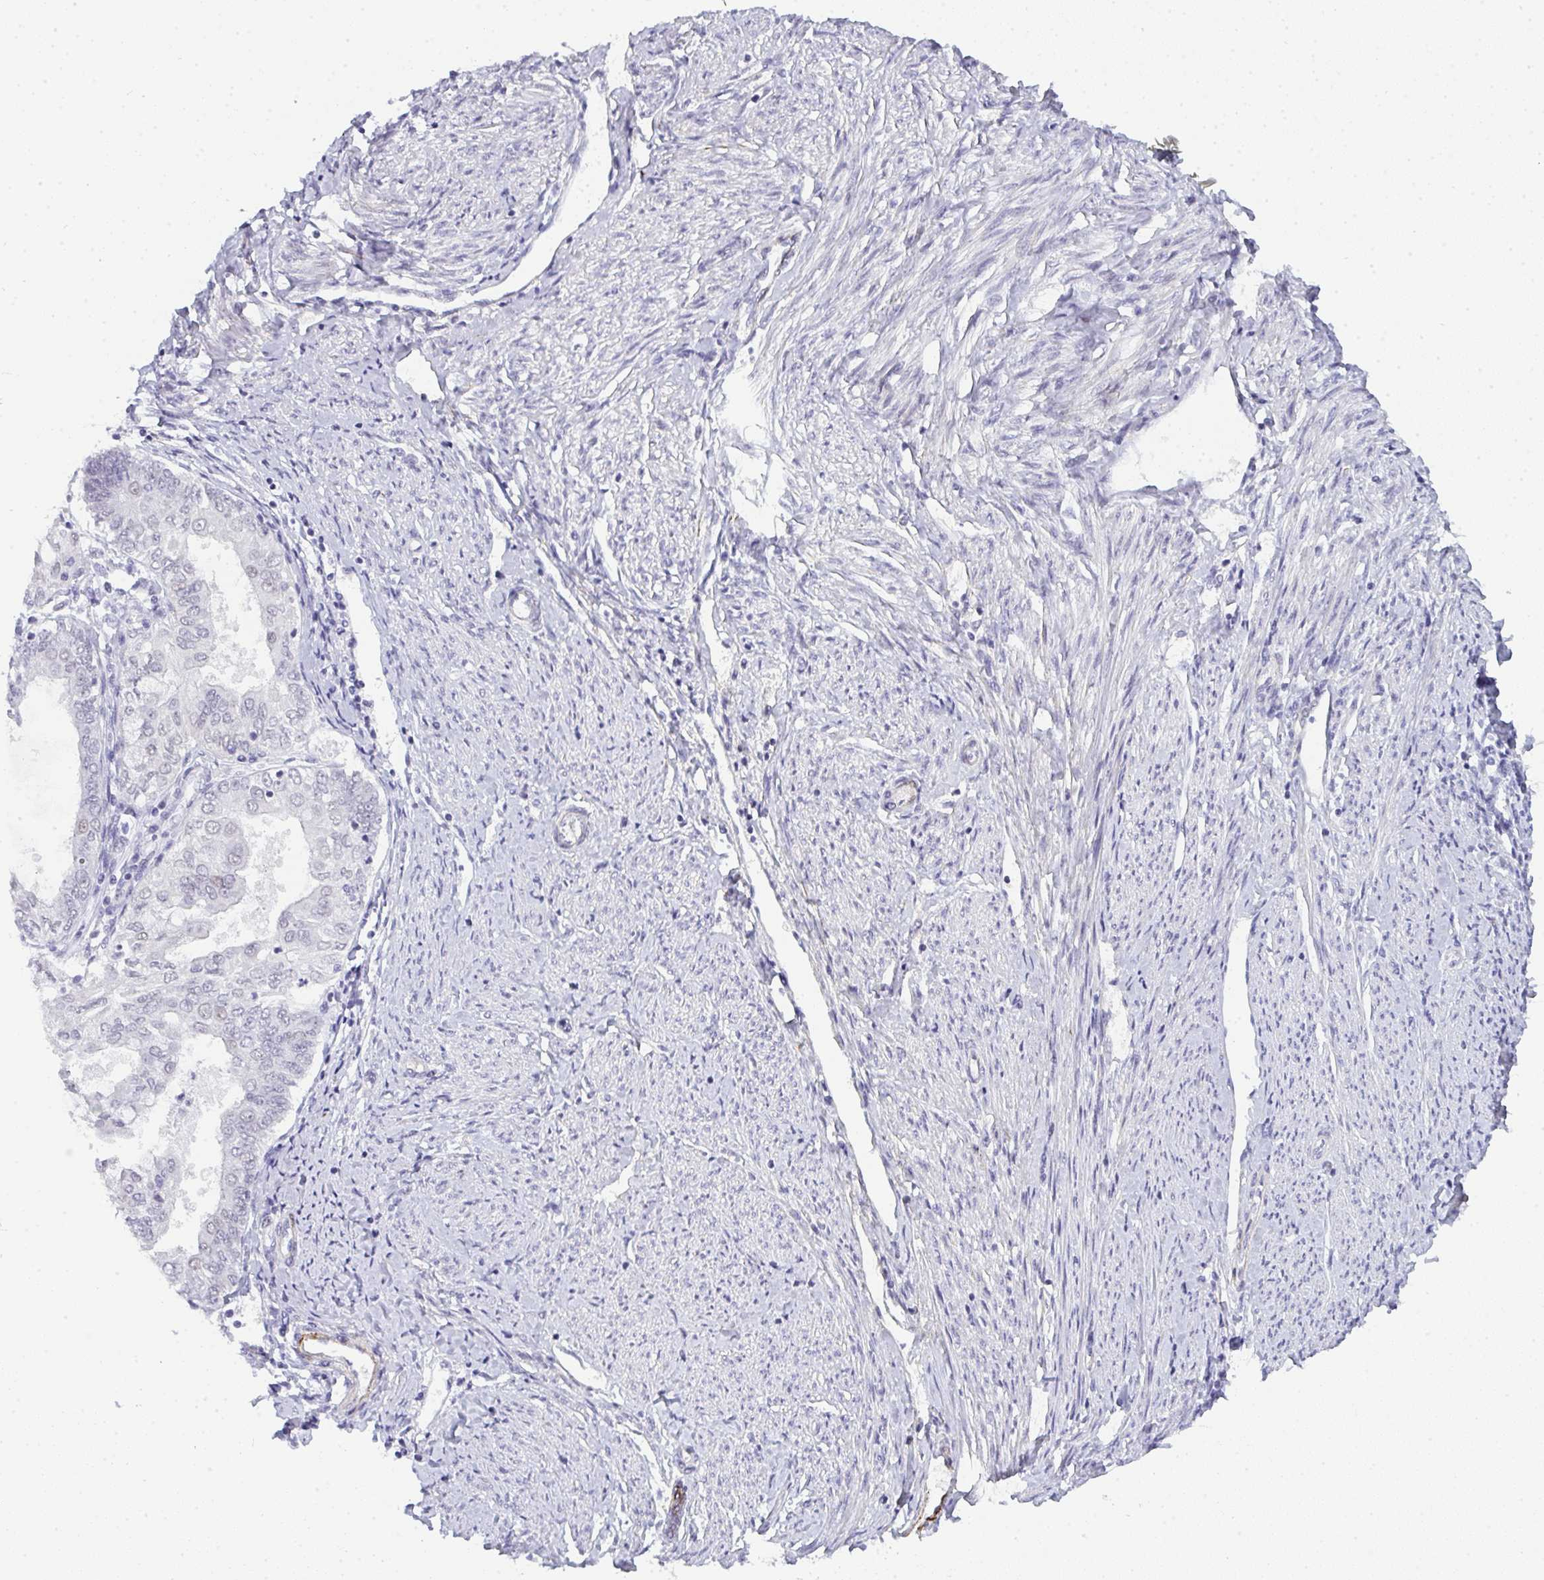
{"staining": {"intensity": "negative", "quantity": "none", "location": "none"}, "tissue": "endometrial cancer", "cell_type": "Tumor cells", "image_type": "cancer", "snomed": [{"axis": "morphology", "description": "Adenocarcinoma, NOS"}, {"axis": "topography", "description": "Endometrium"}], "caption": "This is a micrograph of IHC staining of endometrial cancer, which shows no expression in tumor cells.", "gene": "TNMD", "patient": {"sex": "female", "age": 68}}